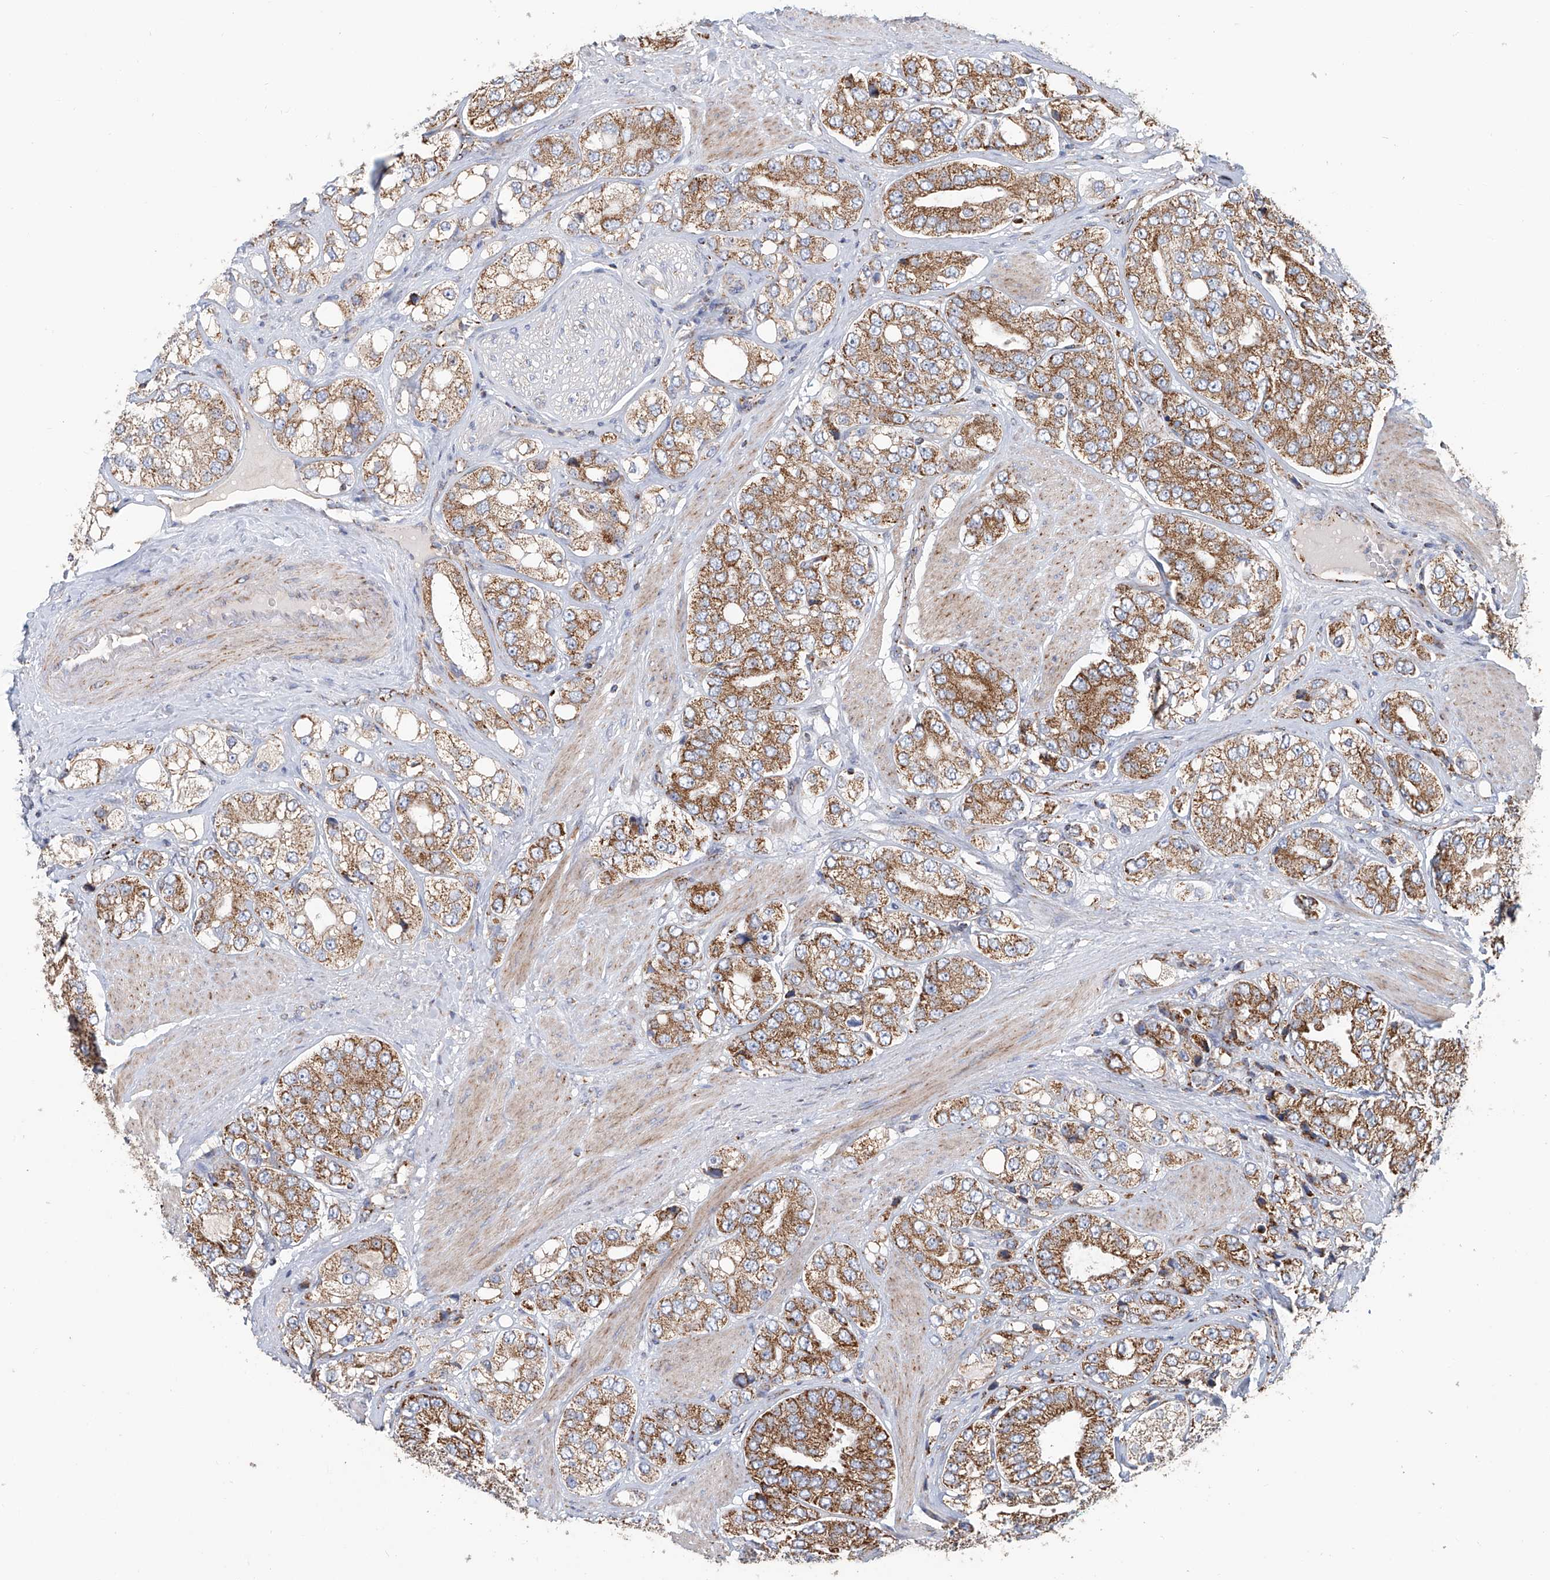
{"staining": {"intensity": "moderate", "quantity": ">75%", "location": "cytoplasmic/membranous"}, "tissue": "prostate cancer", "cell_type": "Tumor cells", "image_type": "cancer", "snomed": [{"axis": "morphology", "description": "Adenocarcinoma, High grade"}, {"axis": "topography", "description": "Prostate"}], "caption": "Immunohistochemical staining of human prostate cancer (high-grade adenocarcinoma) displays medium levels of moderate cytoplasmic/membranous positivity in approximately >75% of tumor cells. (Brightfield microscopy of DAB IHC at high magnification).", "gene": "MCL1", "patient": {"sex": "male", "age": 50}}